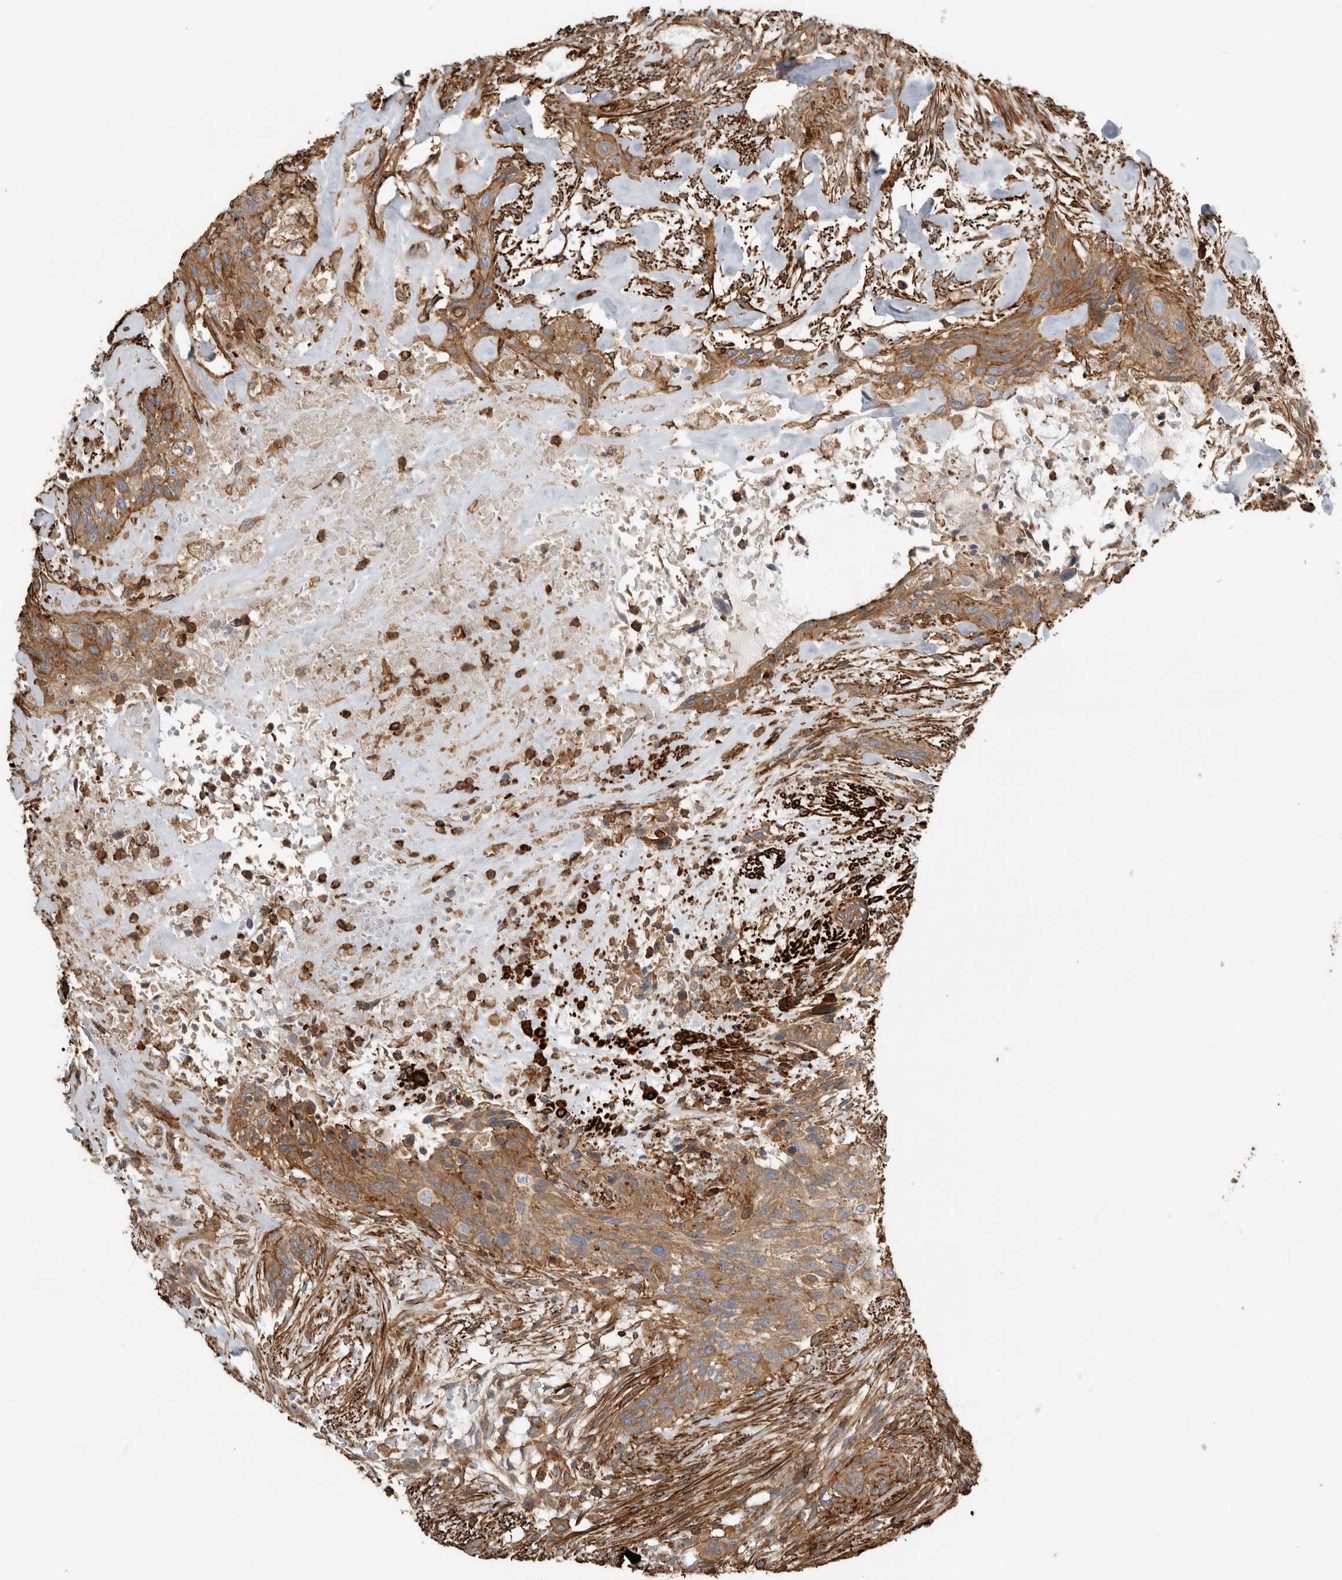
{"staining": {"intensity": "moderate", "quantity": ">75%", "location": "cytoplasmic/membranous"}, "tissue": "urothelial cancer", "cell_type": "Tumor cells", "image_type": "cancer", "snomed": [{"axis": "morphology", "description": "Urothelial carcinoma, High grade"}, {"axis": "topography", "description": "Urinary bladder"}], "caption": "Protein expression analysis of human urothelial cancer reveals moderate cytoplasmic/membranous staining in approximately >75% of tumor cells. (Brightfield microscopy of DAB IHC at high magnification).", "gene": "GPER1", "patient": {"sex": "male", "age": 35}}